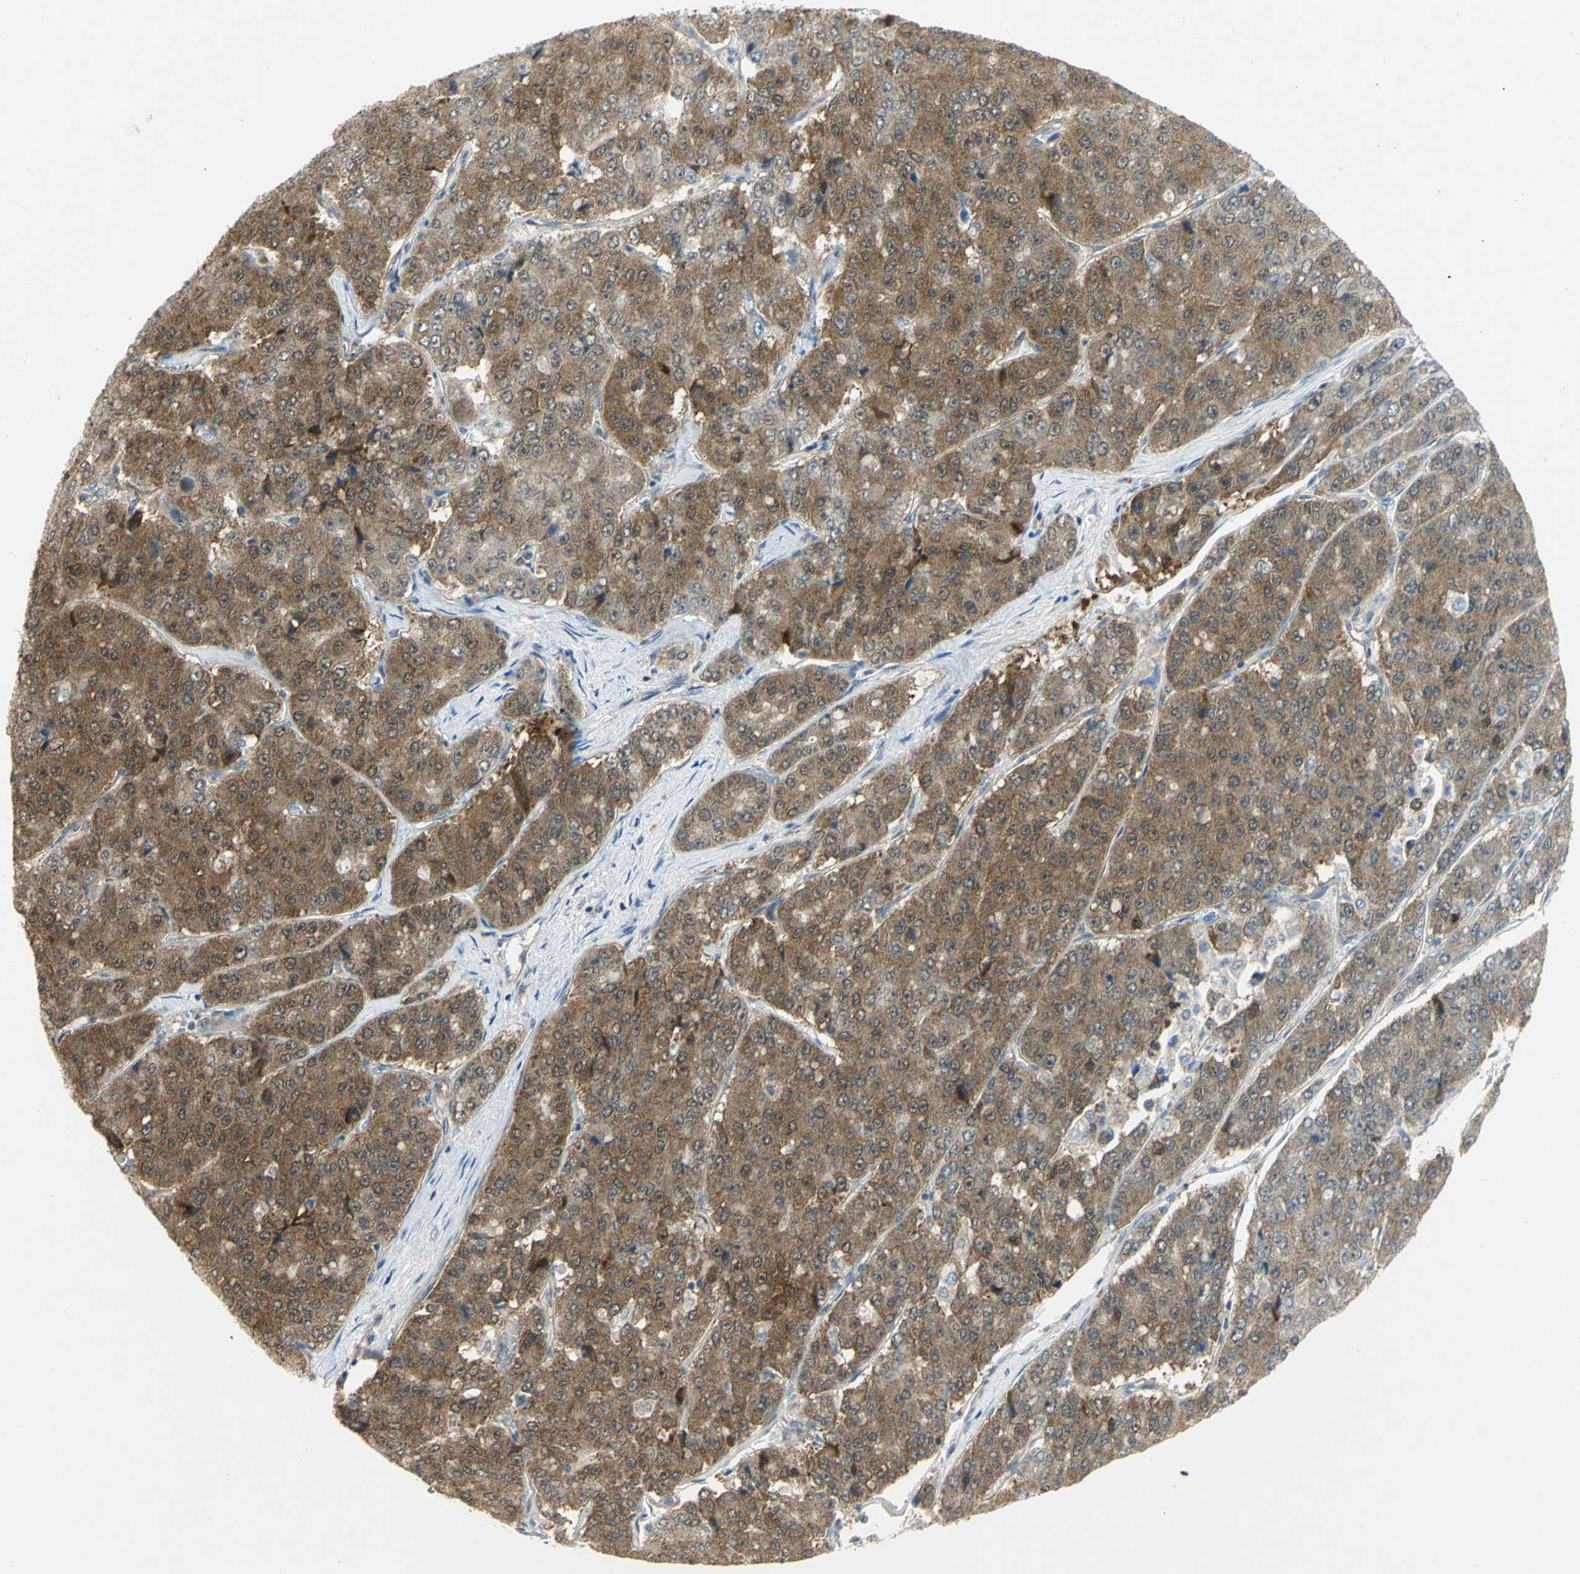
{"staining": {"intensity": "strong", "quantity": ">75%", "location": "cytoplasmic/membranous"}, "tissue": "pancreatic cancer", "cell_type": "Tumor cells", "image_type": "cancer", "snomed": [{"axis": "morphology", "description": "Adenocarcinoma, NOS"}, {"axis": "topography", "description": "Pancreas"}], "caption": "A brown stain highlights strong cytoplasmic/membranous positivity of a protein in pancreatic cancer (adenocarcinoma) tumor cells.", "gene": "PPIA", "patient": {"sex": "male", "age": 50}}